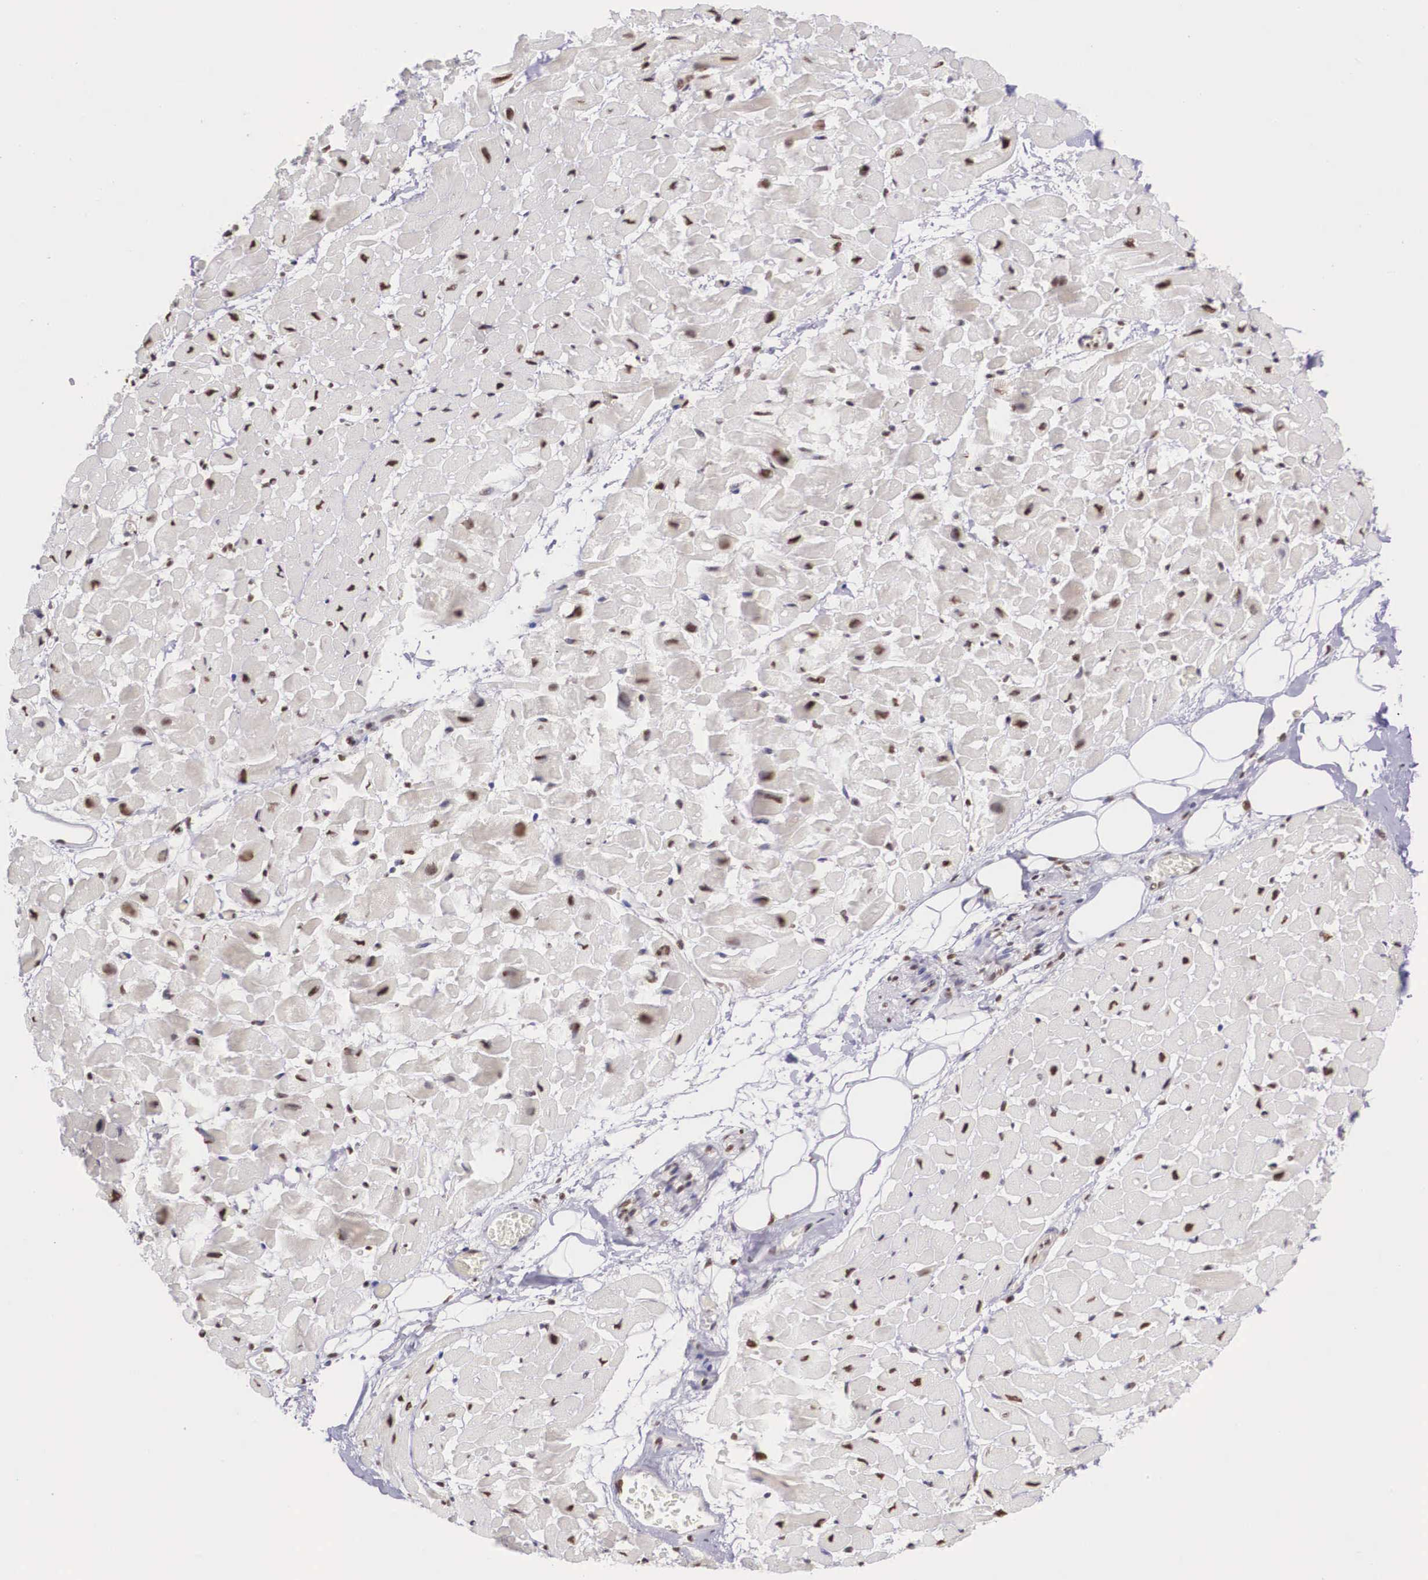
{"staining": {"intensity": "moderate", "quantity": "25%-75%", "location": "nuclear"}, "tissue": "heart muscle", "cell_type": "Cardiomyocytes", "image_type": "normal", "snomed": [{"axis": "morphology", "description": "Normal tissue, NOS"}, {"axis": "topography", "description": "Heart"}], "caption": "This photomicrograph demonstrates immunohistochemistry staining of normal heart muscle, with medium moderate nuclear positivity in about 25%-75% of cardiomyocytes.", "gene": "POLR2F", "patient": {"sex": "male", "age": 45}}